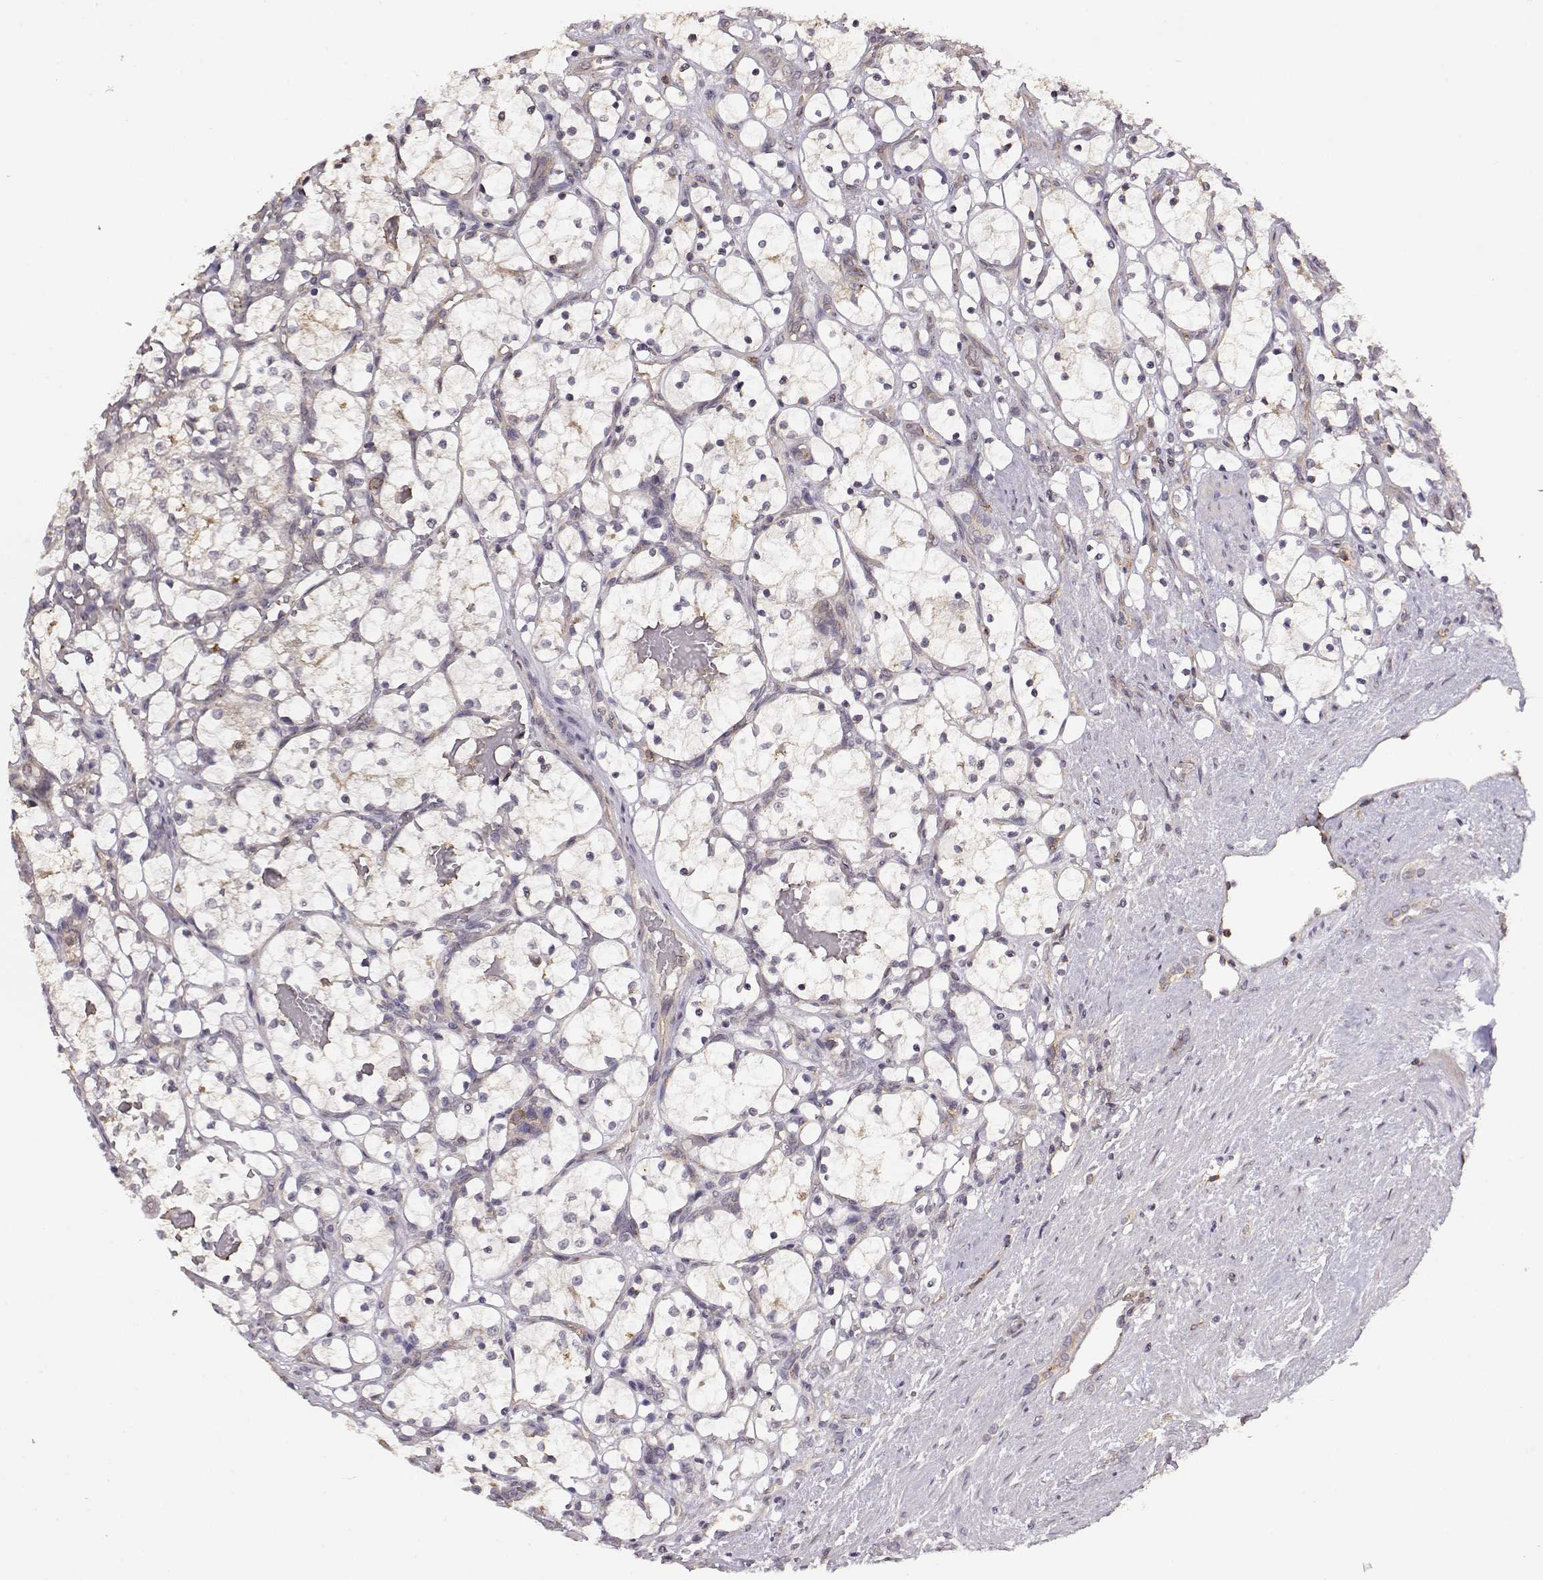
{"staining": {"intensity": "negative", "quantity": "none", "location": "none"}, "tissue": "renal cancer", "cell_type": "Tumor cells", "image_type": "cancer", "snomed": [{"axis": "morphology", "description": "Adenocarcinoma, NOS"}, {"axis": "topography", "description": "Kidney"}], "caption": "Tumor cells show no significant protein positivity in renal adenocarcinoma. The staining is performed using DAB brown chromogen with nuclei counter-stained in using hematoxylin.", "gene": "IFITM1", "patient": {"sex": "female", "age": 69}}